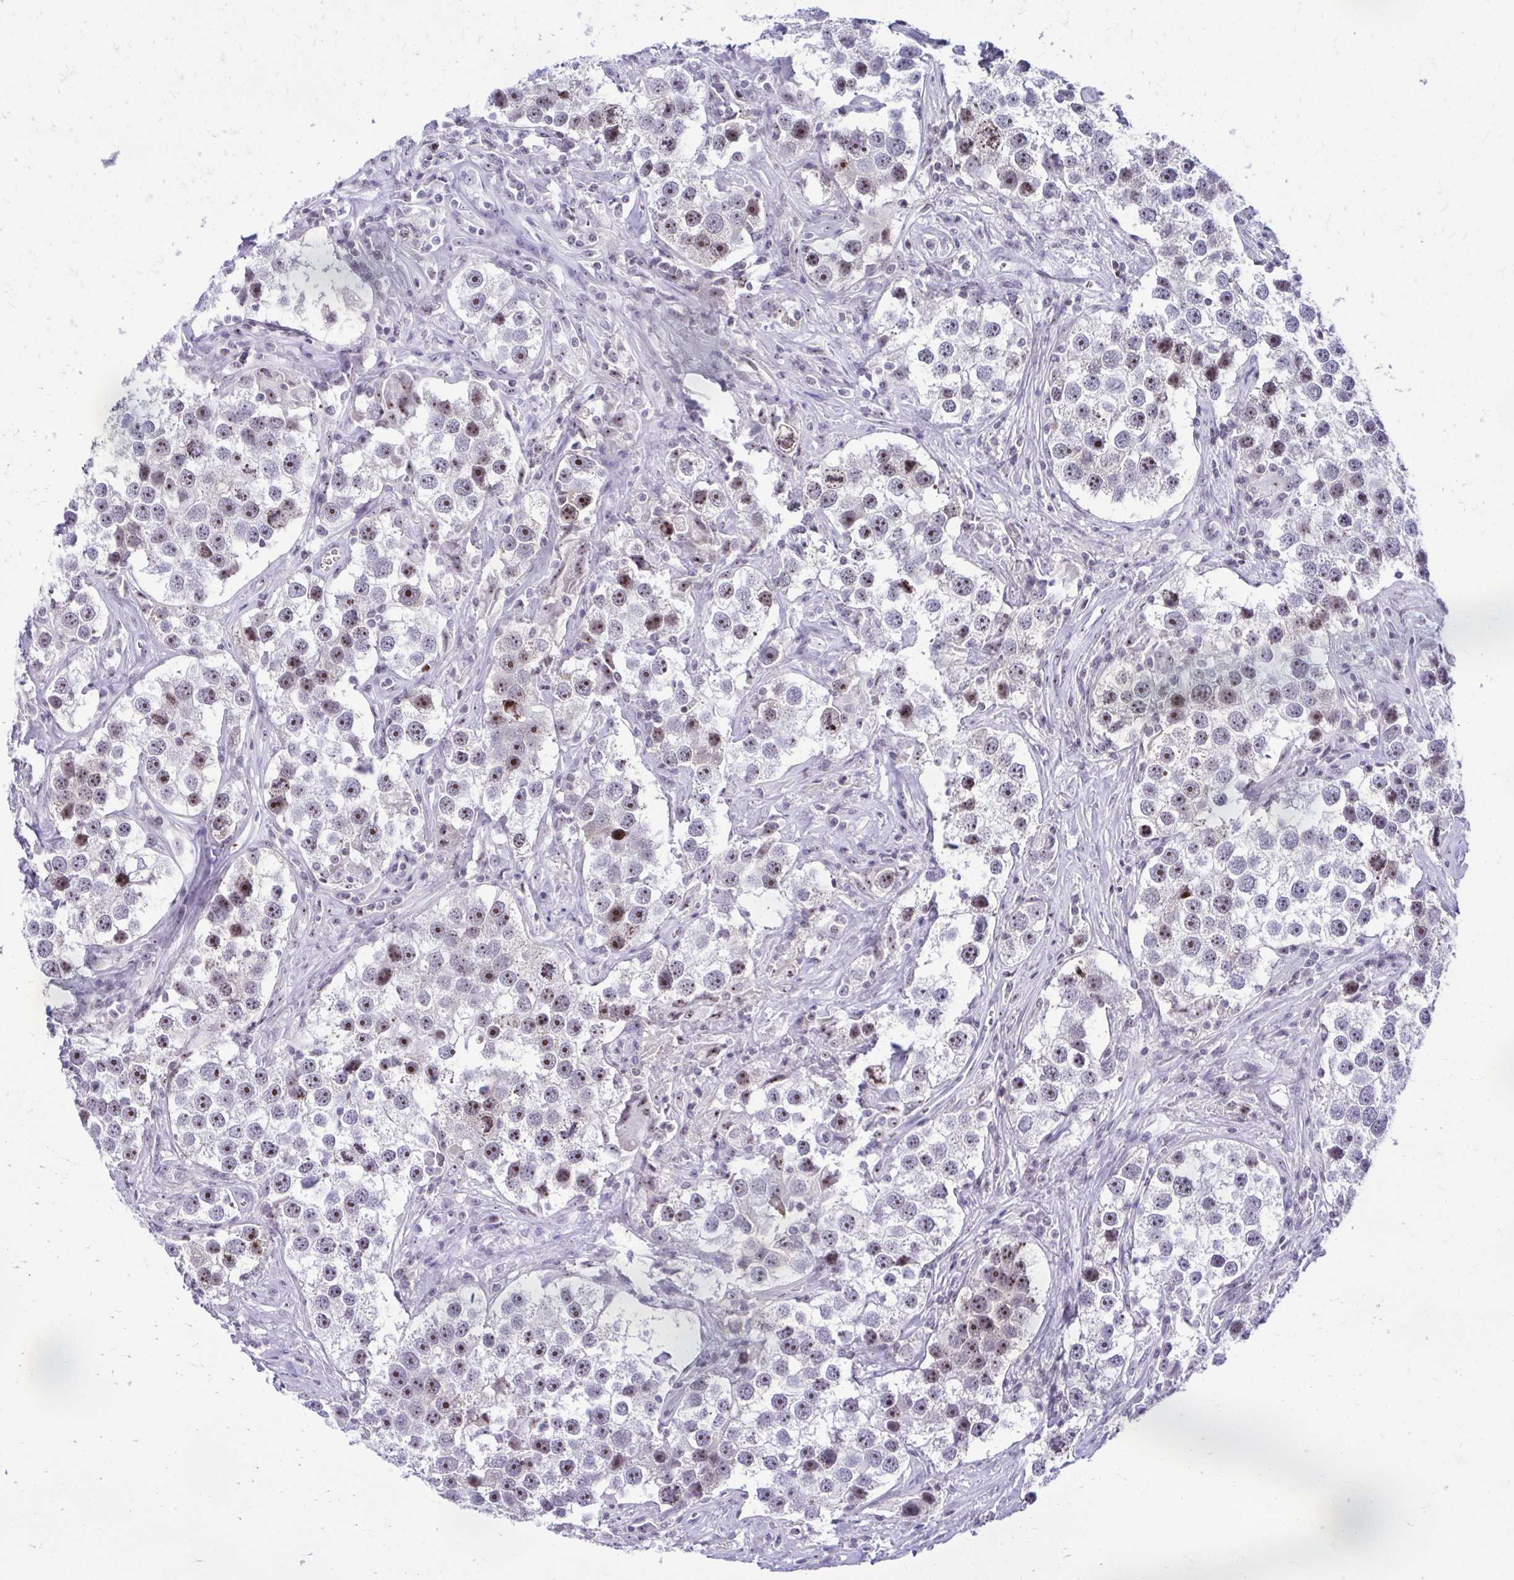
{"staining": {"intensity": "strong", "quantity": "25%-75%", "location": "nuclear"}, "tissue": "testis cancer", "cell_type": "Tumor cells", "image_type": "cancer", "snomed": [{"axis": "morphology", "description": "Seminoma, NOS"}, {"axis": "topography", "description": "Testis"}], "caption": "This is an image of IHC staining of testis cancer (seminoma), which shows strong staining in the nuclear of tumor cells.", "gene": "NIFK", "patient": {"sex": "male", "age": 49}}